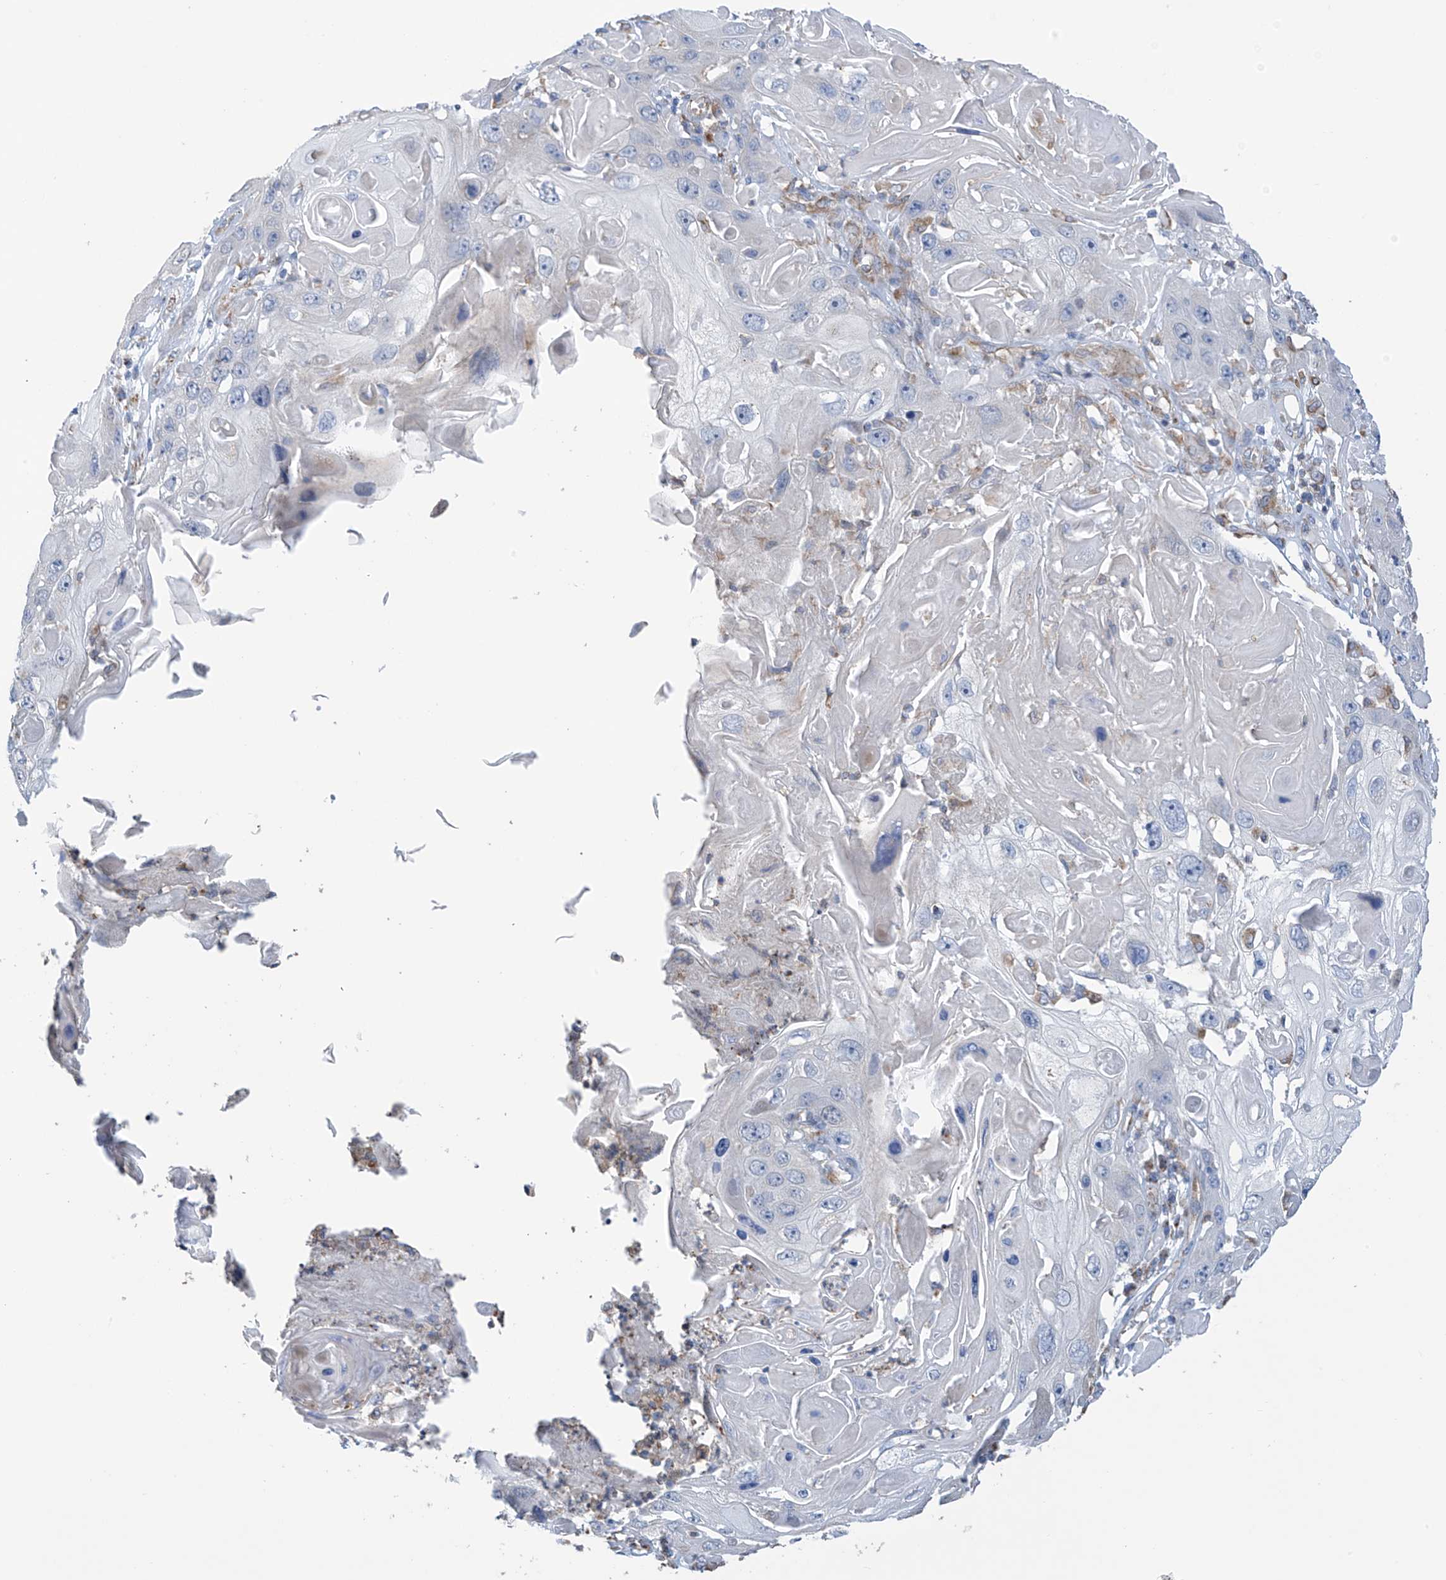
{"staining": {"intensity": "negative", "quantity": "none", "location": "none"}, "tissue": "skin cancer", "cell_type": "Tumor cells", "image_type": "cancer", "snomed": [{"axis": "morphology", "description": "Squamous cell carcinoma, NOS"}, {"axis": "topography", "description": "Skin"}], "caption": "DAB (3,3'-diaminobenzidine) immunohistochemical staining of human skin cancer demonstrates no significant positivity in tumor cells. (Stains: DAB (3,3'-diaminobenzidine) immunohistochemistry (IHC) with hematoxylin counter stain, Microscopy: brightfield microscopy at high magnification).", "gene": "EIF5B", "patient": {"sex": "male", "age": 55}}